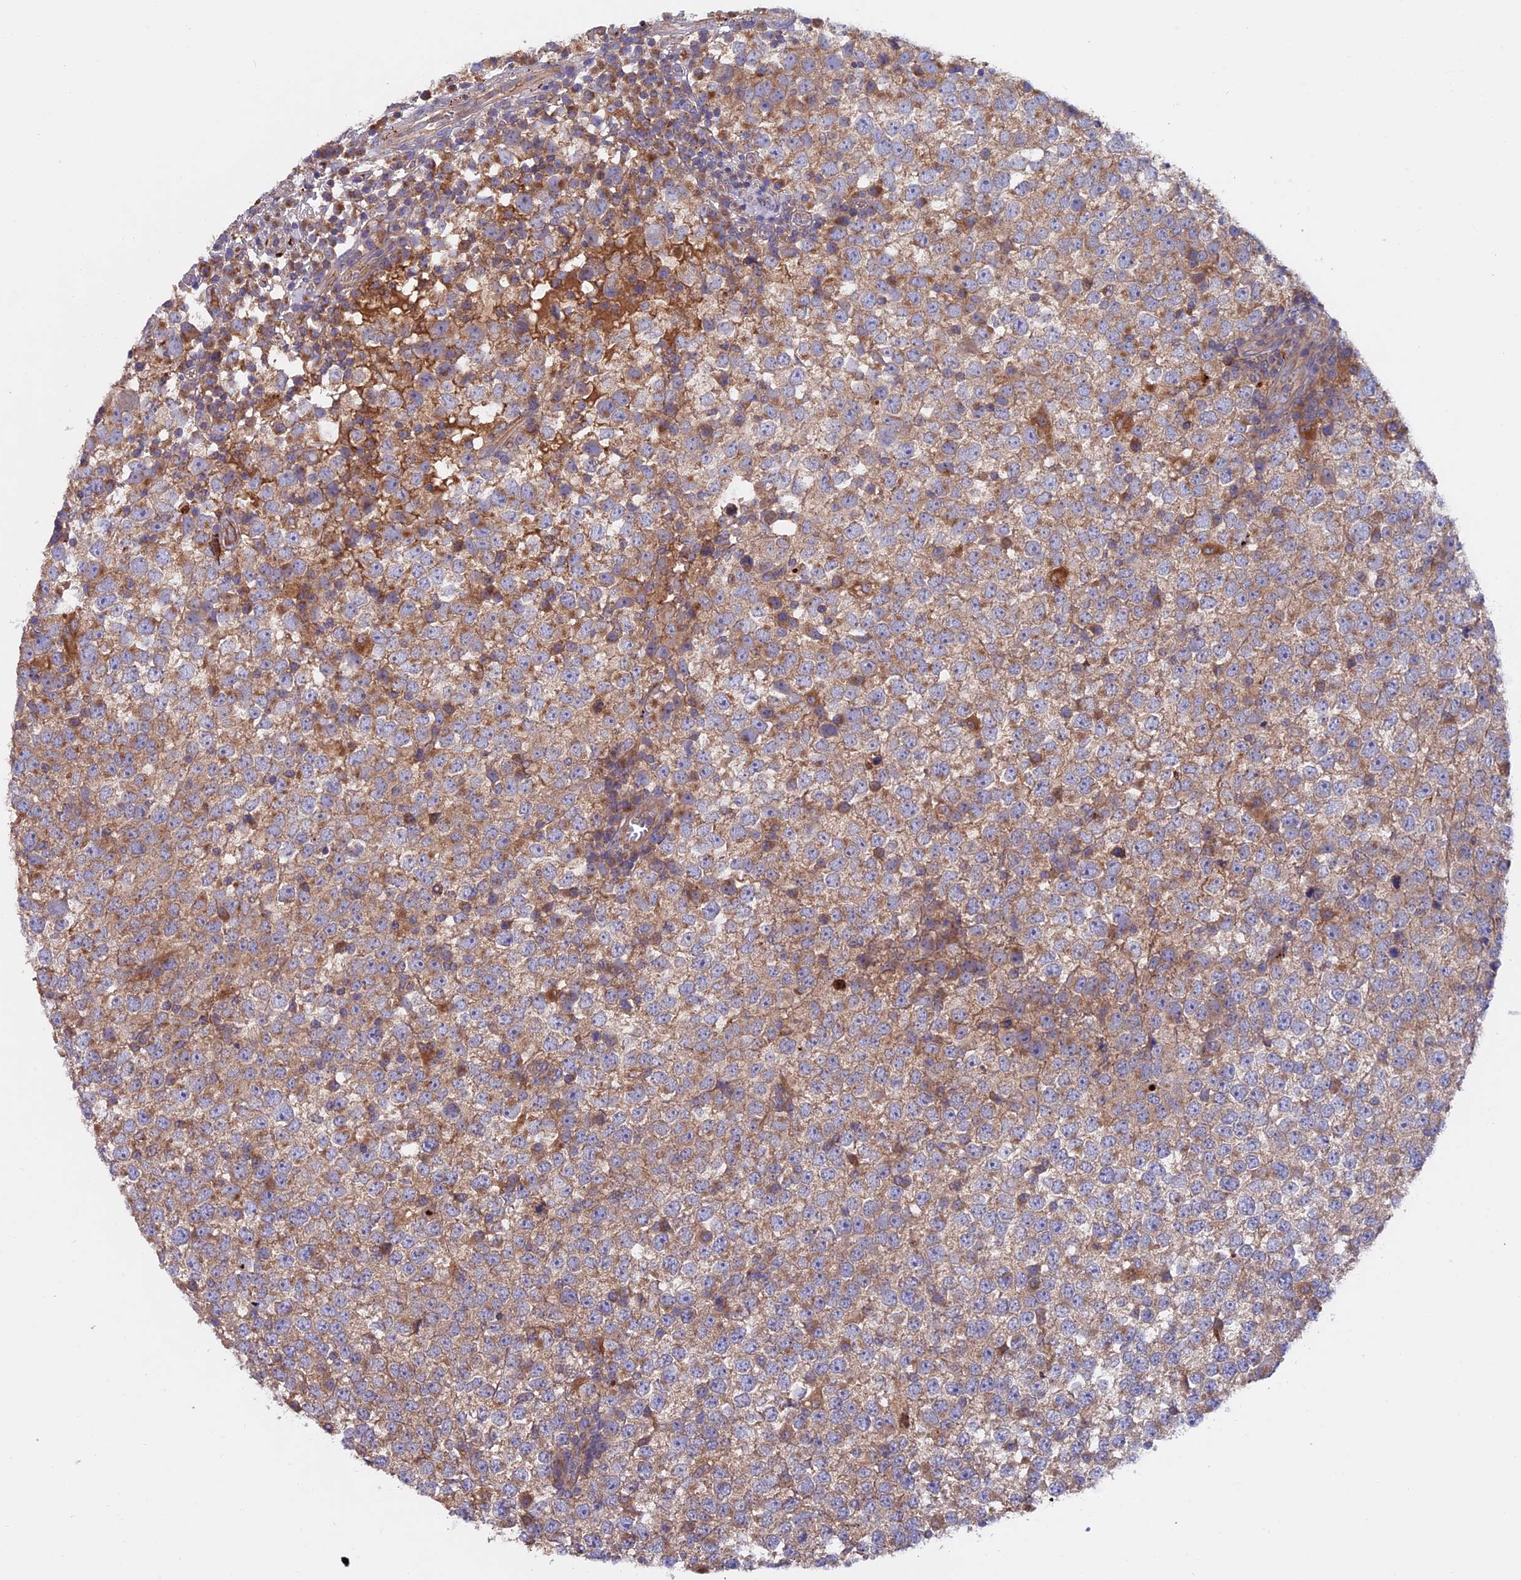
{"staining": {"intensity": "moderate", "quantity": "25%-75%", "location": "cytoplasmic/membranous"}, "tissue": "testis cancer", "cell_type": "Tumor cells", "image_type": "cancer", "snomed": [{"axis": "morphology", "description": "Seminoma, NOS"}, {"axis": "topography", "description": "Testis"}], "caption": "Immunohistochemistry (IHC) (DAB (3,3'-diaminobenzidine)) staining of testis cancer shows moderate cytoplasmic/membranous protein staining in about 25%-75% of tumor cells.", "gene": "PTPN9", "patient": {"sex": "male", "age": 65}}